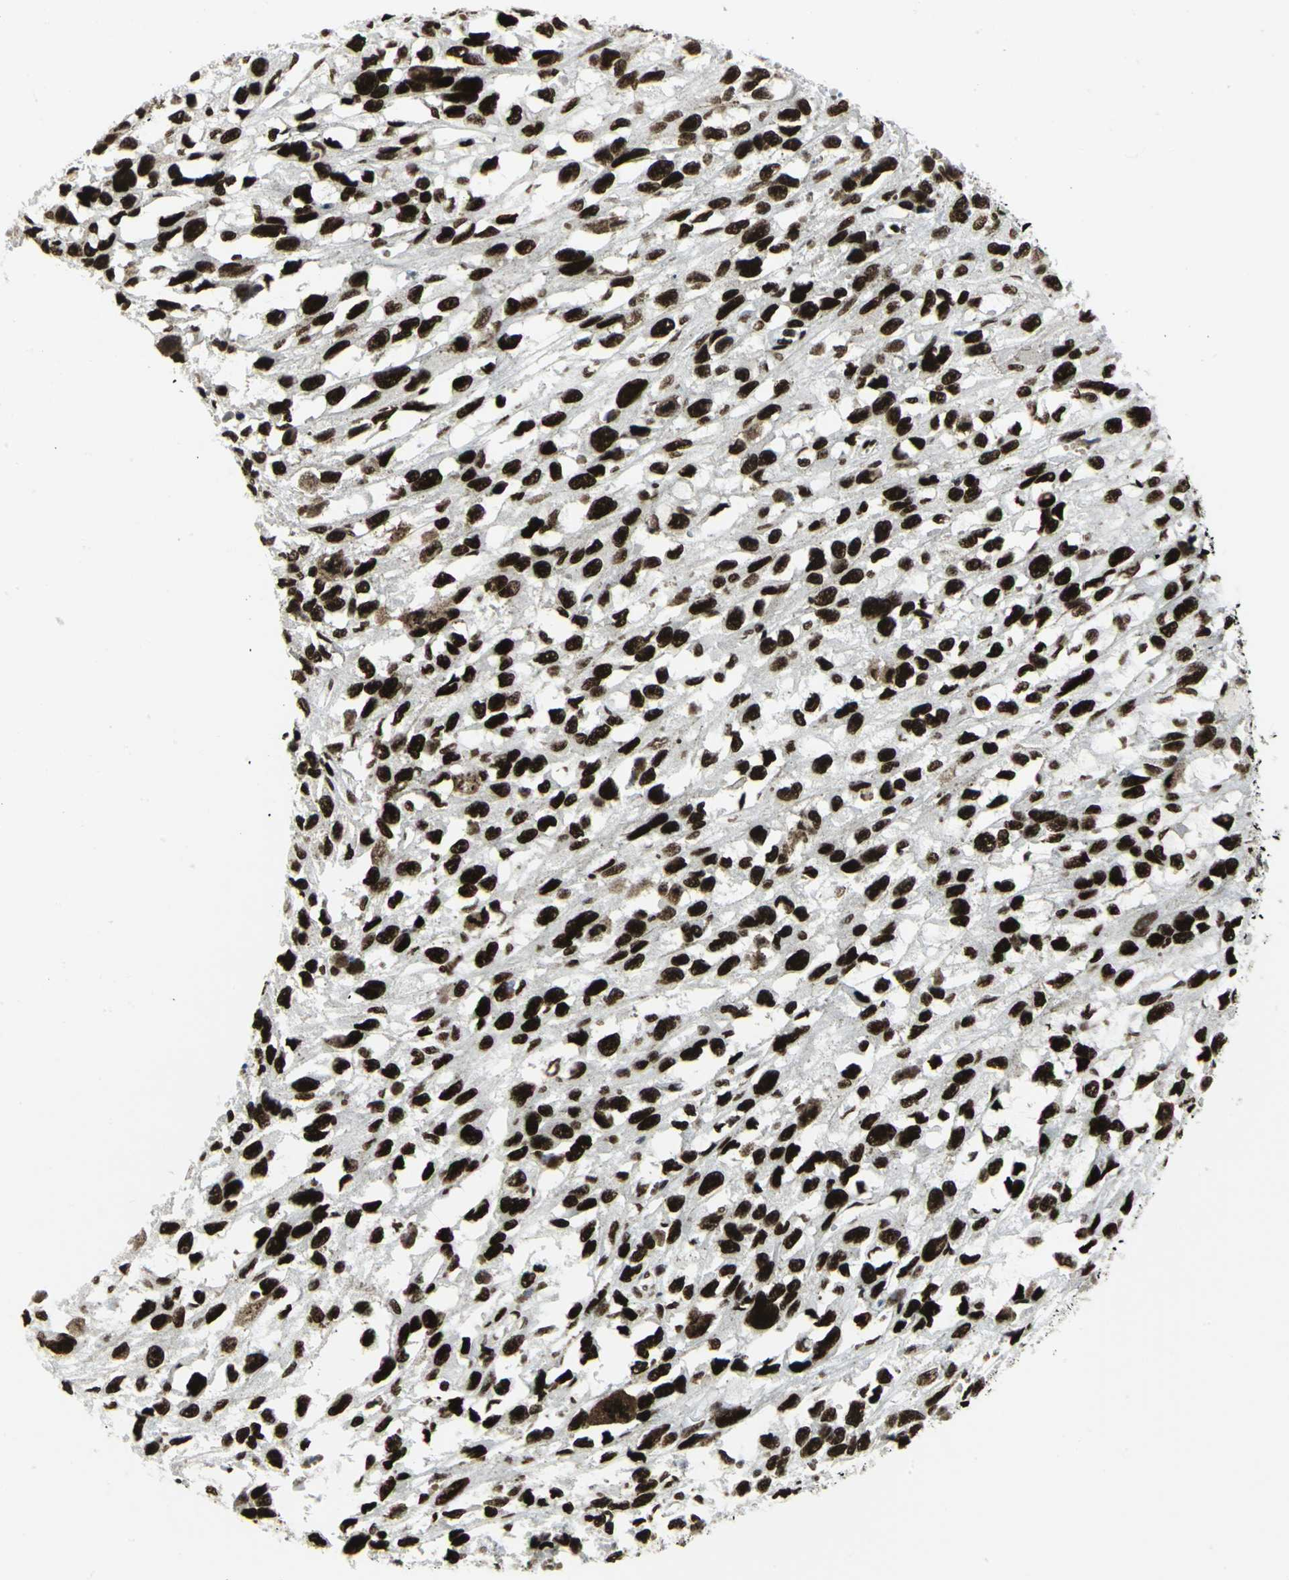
{"staining": {"intensity": "strong", "quantity": ">75%", "location": "nuclear"}, "tissue": "melanoma", "cell_type": "Tumor cells", "image_type": "cancer", "snomed": [{"axis": "morphology", "description": "Malignant melanoma, Metastatic site"}, {"axis": "topography", "description": "Lymph node"}], "caption": "This photomicrograph displays melanoma stained with immunohistochemistry (IHC) to label a protein in brown. The nuclear of tumor cells show strong positivity for the protein. Nuclei are counter-stained blue.", "gene": "SMARCA4", "patient": {"sex": "male", "age": 59}}